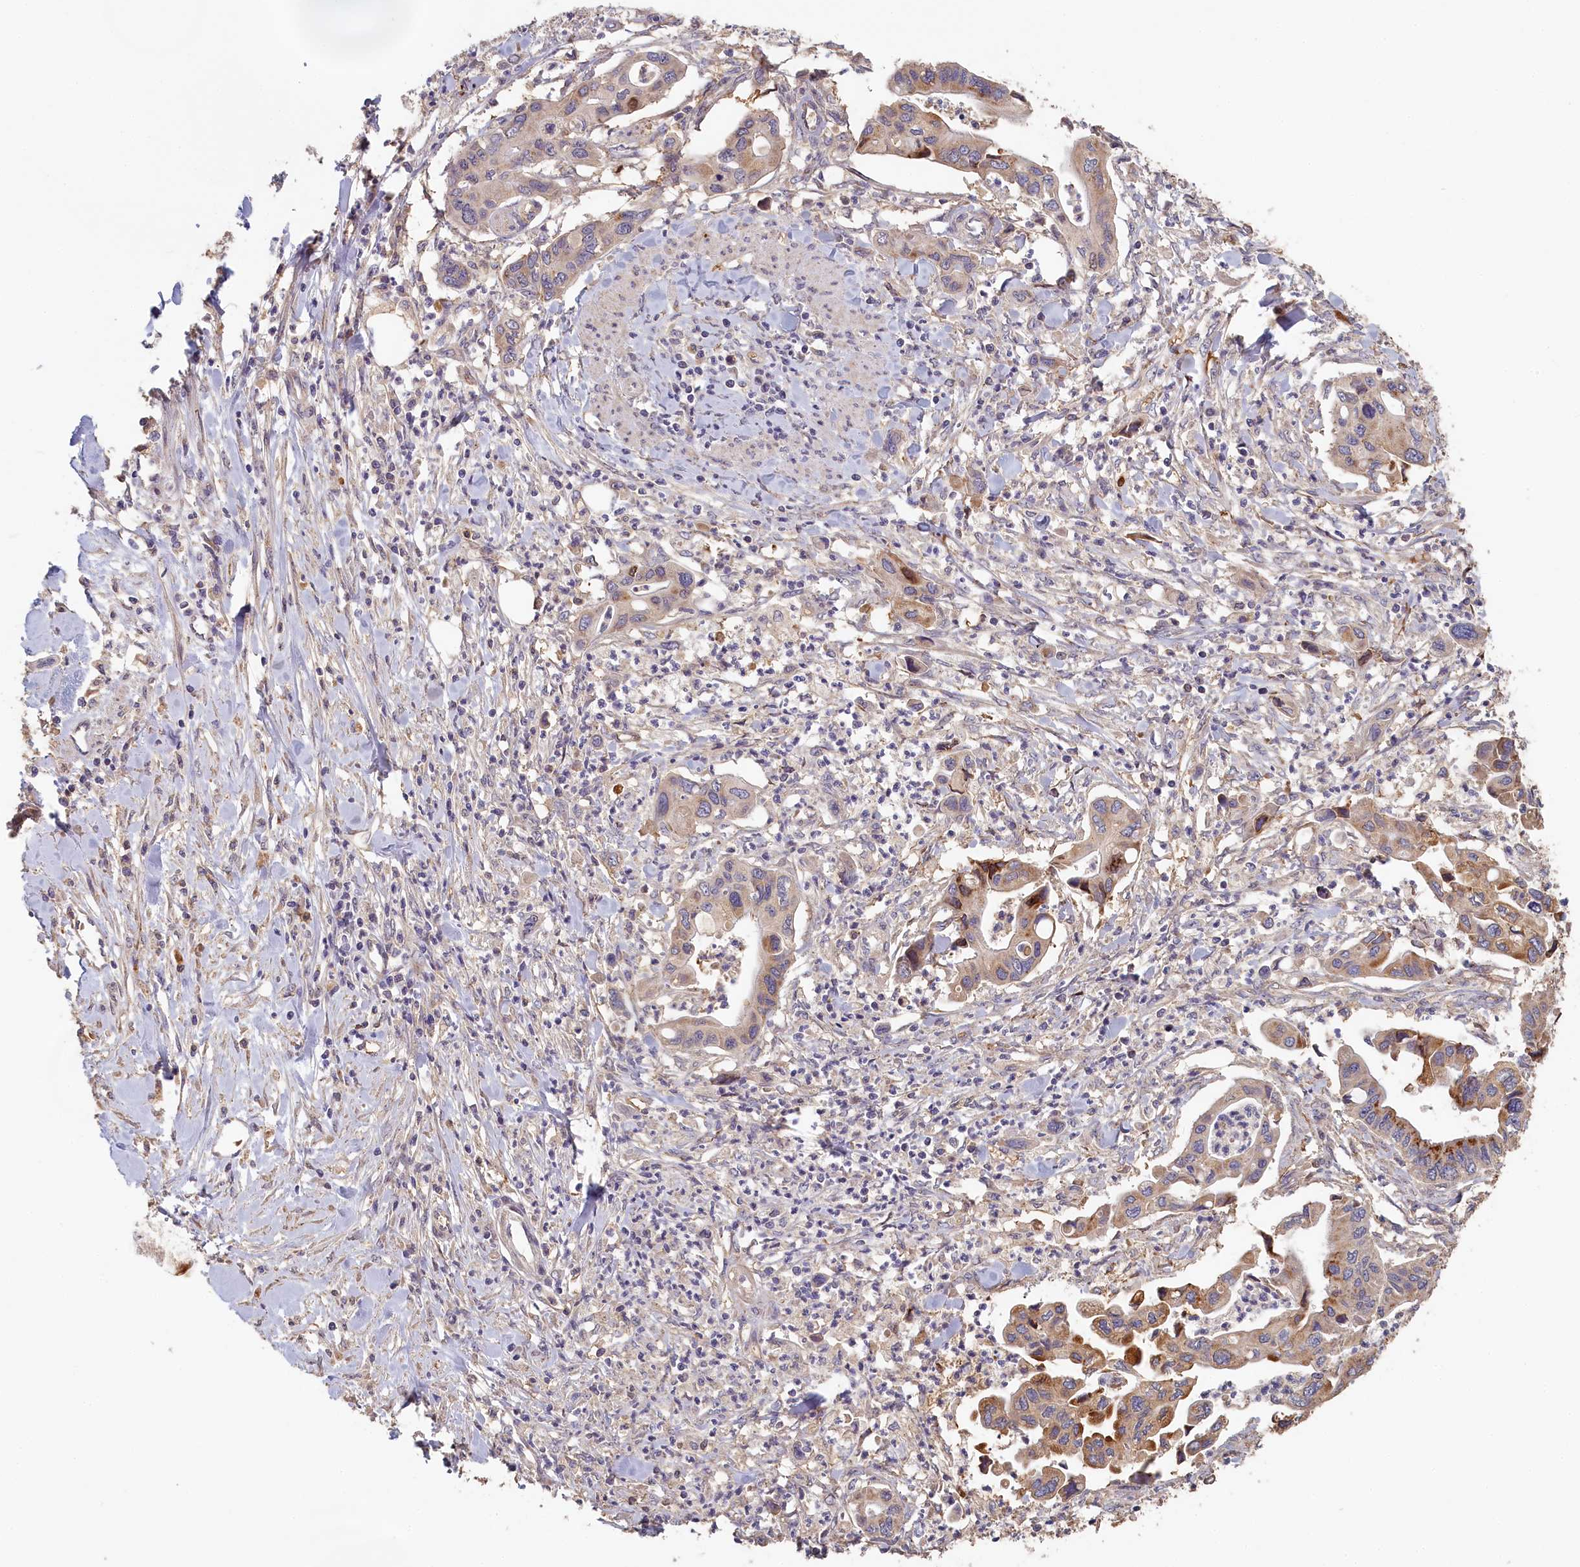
{"staining": {"intensity": "moderate", "quantity": "25%-75%", "location": "cytoplasmic/membranous"}, "tissue": "pancreatic cancer", "cell_type": "Tumor cells", "image_type": "cancer", "snomed": [{"axis": "morphology", "description": "Adenocarcinoma, NOS"}, {"axis": "topography", "description": "Pancreas"}], "caption": "Immunohistochemical staining of pancreatic cancer (adenocarcinoma) exhibits moderate cytoplasmic/membranous protein expression in about 25%-75% of tumor cells.", "gene": "STX16", "patient": {"sex": "female", "age": 50}}